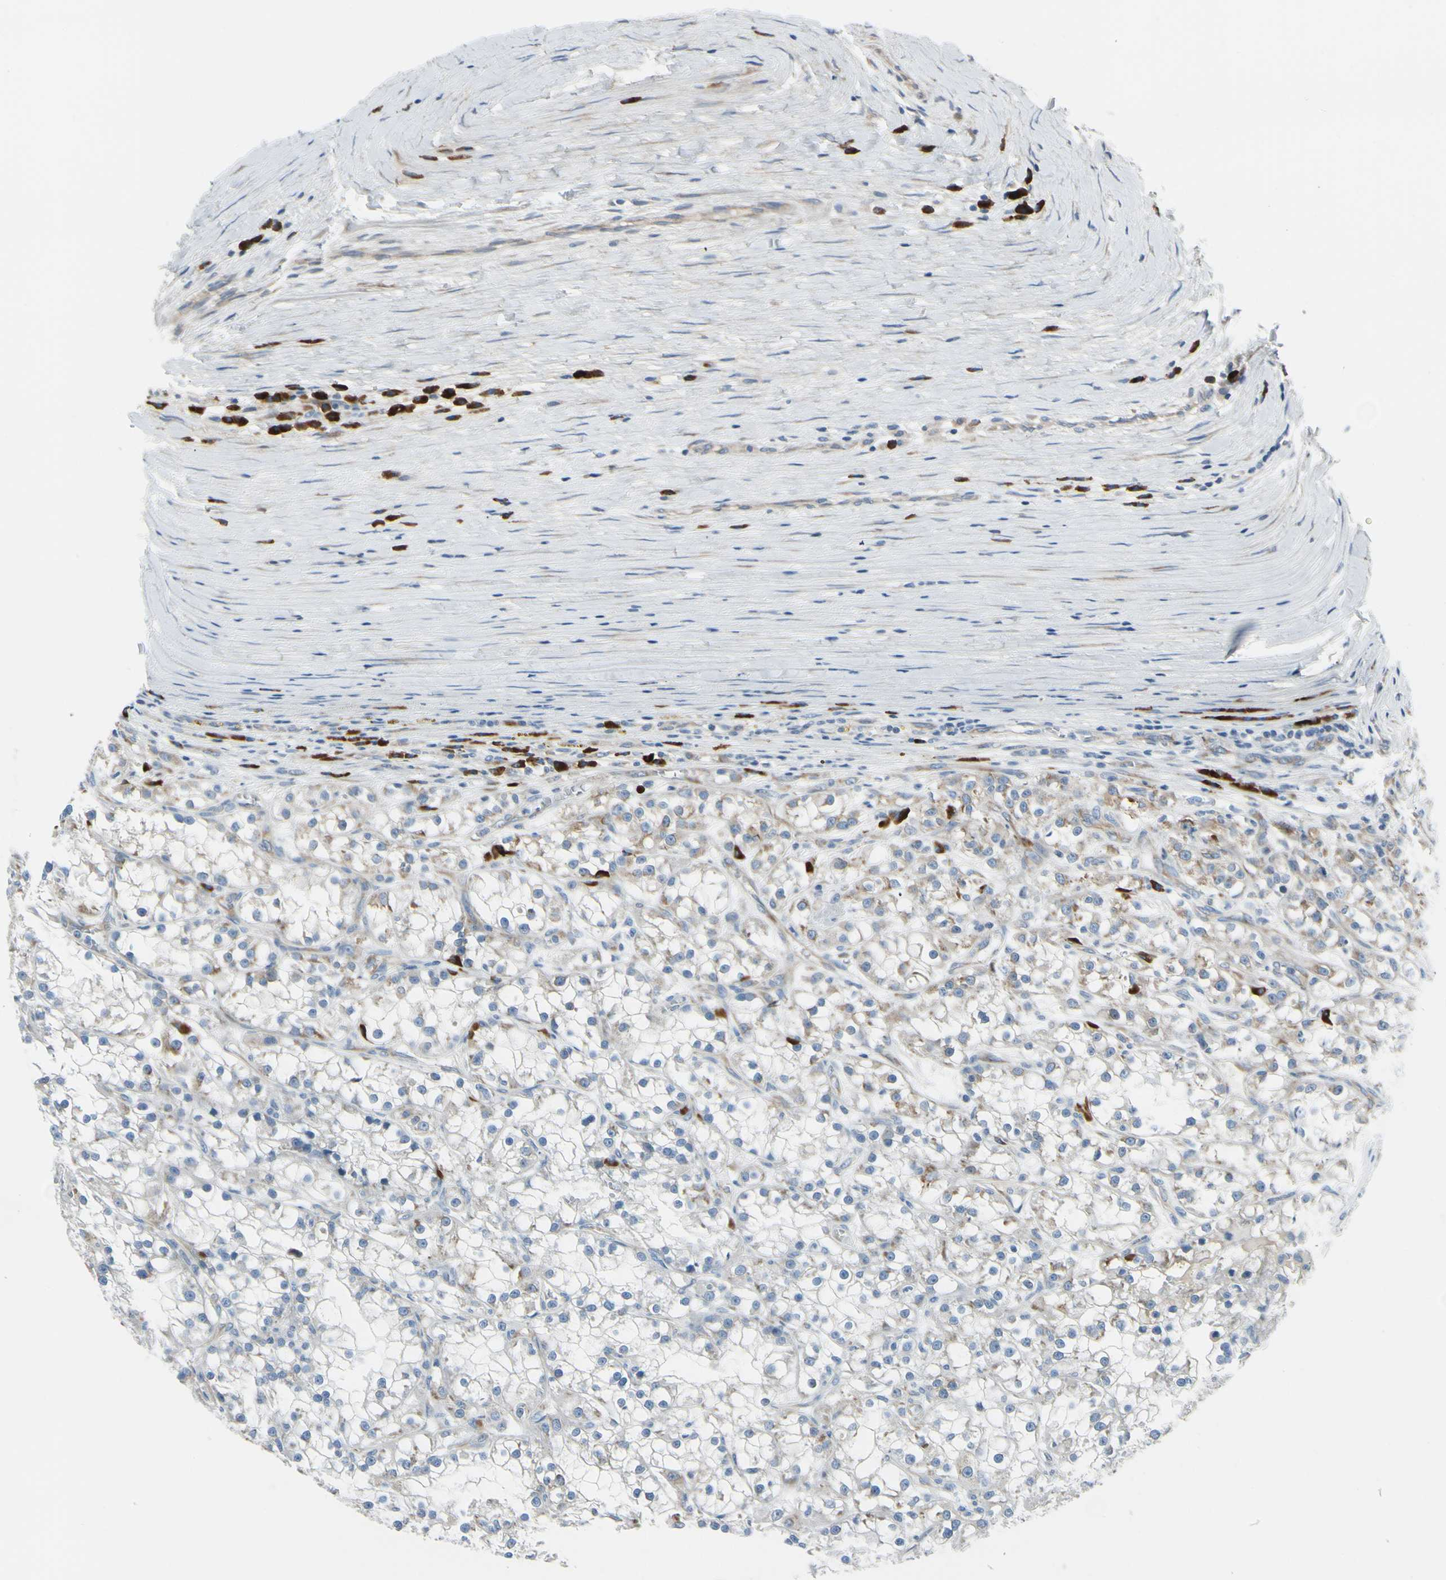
{"staining": {"intensity": "weak", "quantity": "<25%", "location": "cytoplasmic/membranous"}, "tissue": "renal cancer", "cell_type": "Tumor cells", "image_type": "cancer", "snomed": [{"axis": "morphology", "description": "Adenocarcinoma, NOS"}, {"axis": "topography", "description": "Kidney"}], "caption": "Tumor cells show no significant protein positivity in renal cancer.", "gene": "SELENOS", "patient": {"sex": "female", "age": 52}}